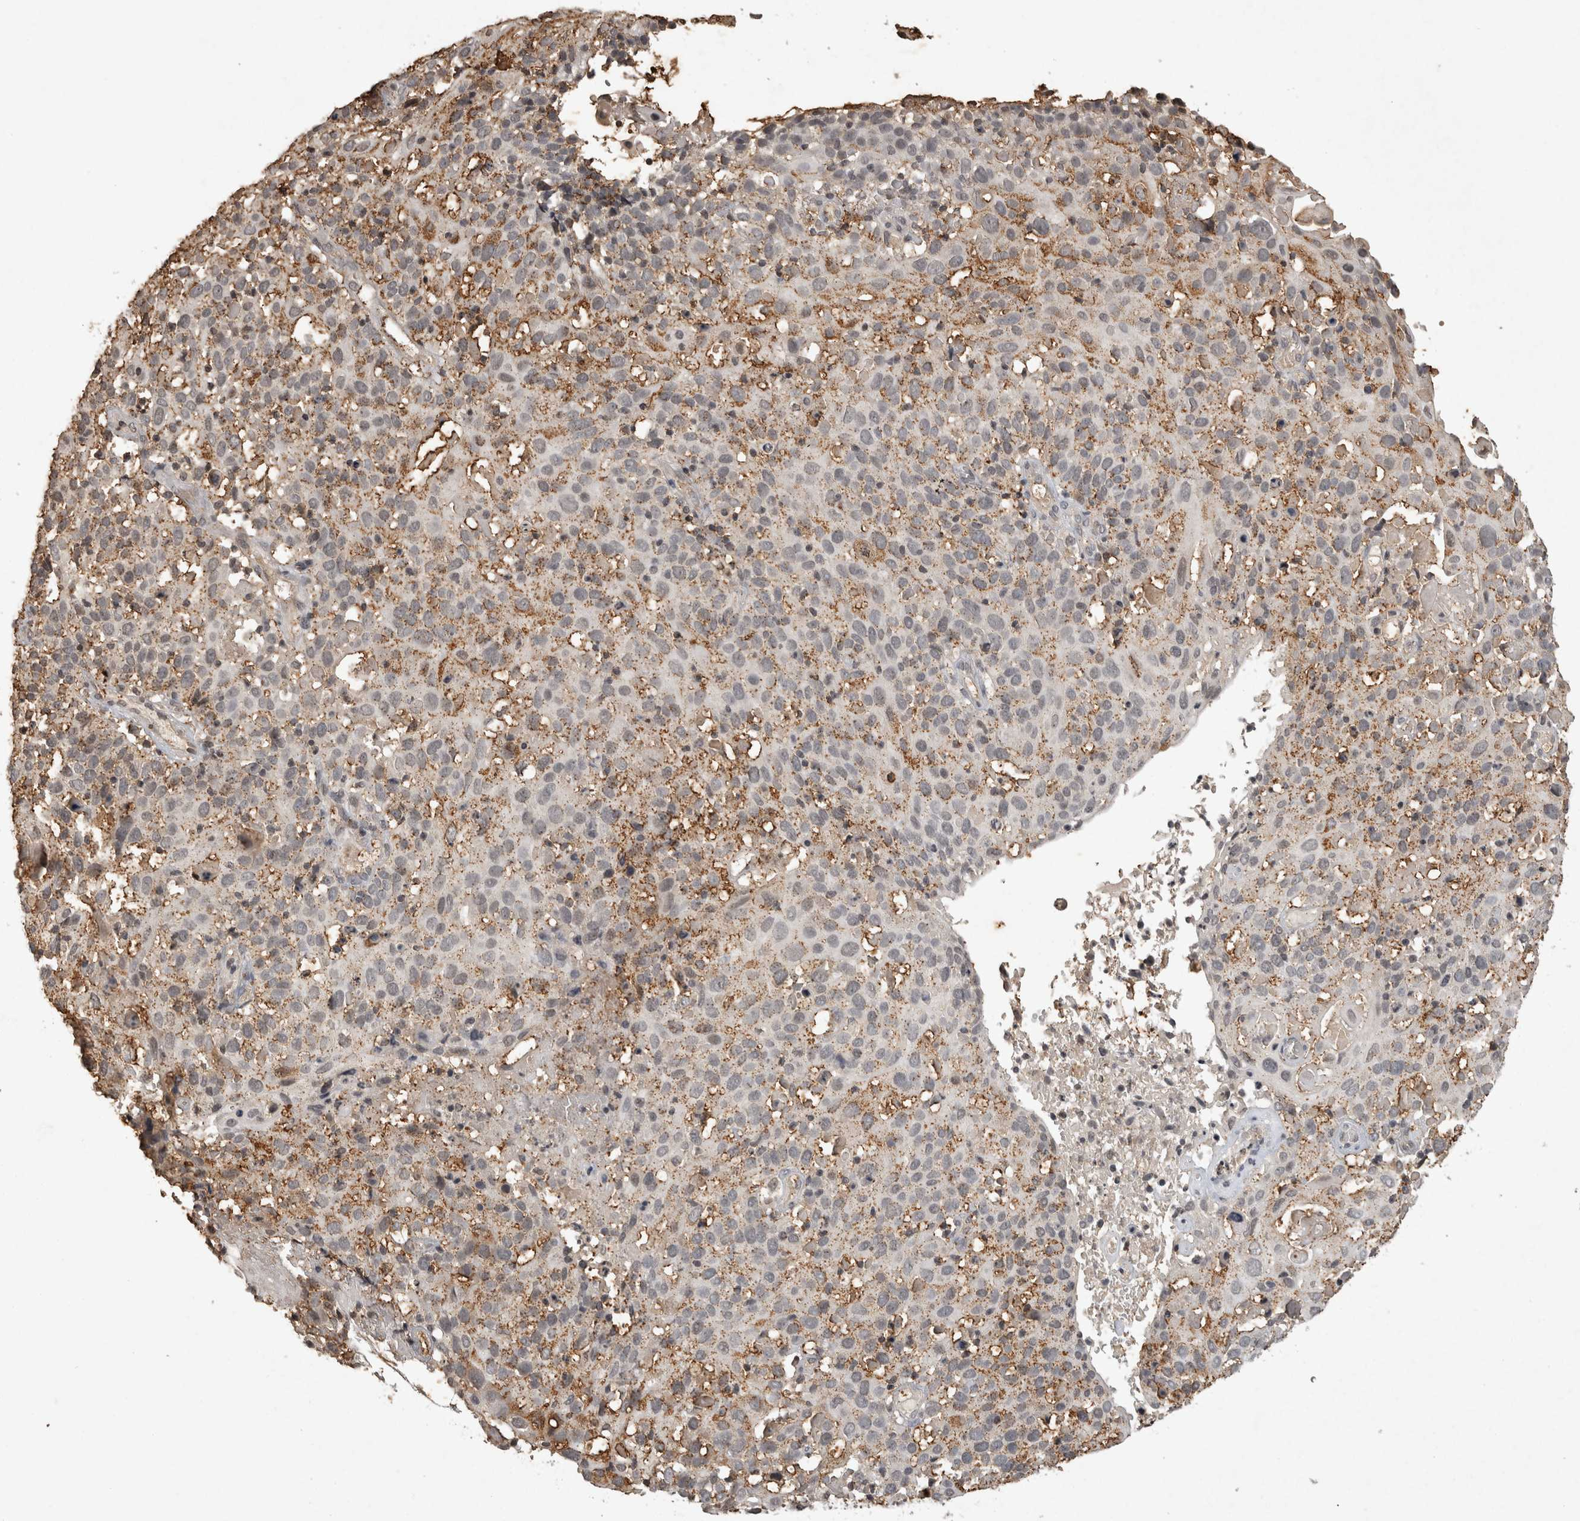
{"staining": {"intensity": "moderate", "quantity": "25%-75%", "location": "cytoplasmic/membranous"}, "tissue": "cervical cancer", "cell_type": "Tumor cells", "image_type": "cancer", "snomed": [{"axis": "morphology", "description": "Squamous cell carcinoma, NOS"}, {"axis": "topography", "description": "Cervix"}], "caption": "The photomicrograph shows staining of cervical squamous cell carcinoma, revealing moderate cytoplasmic/membranous protein staining (brown color) within tumor cells.", "gene": "HRK", "patient": {"sex": "female", "age": 74}}